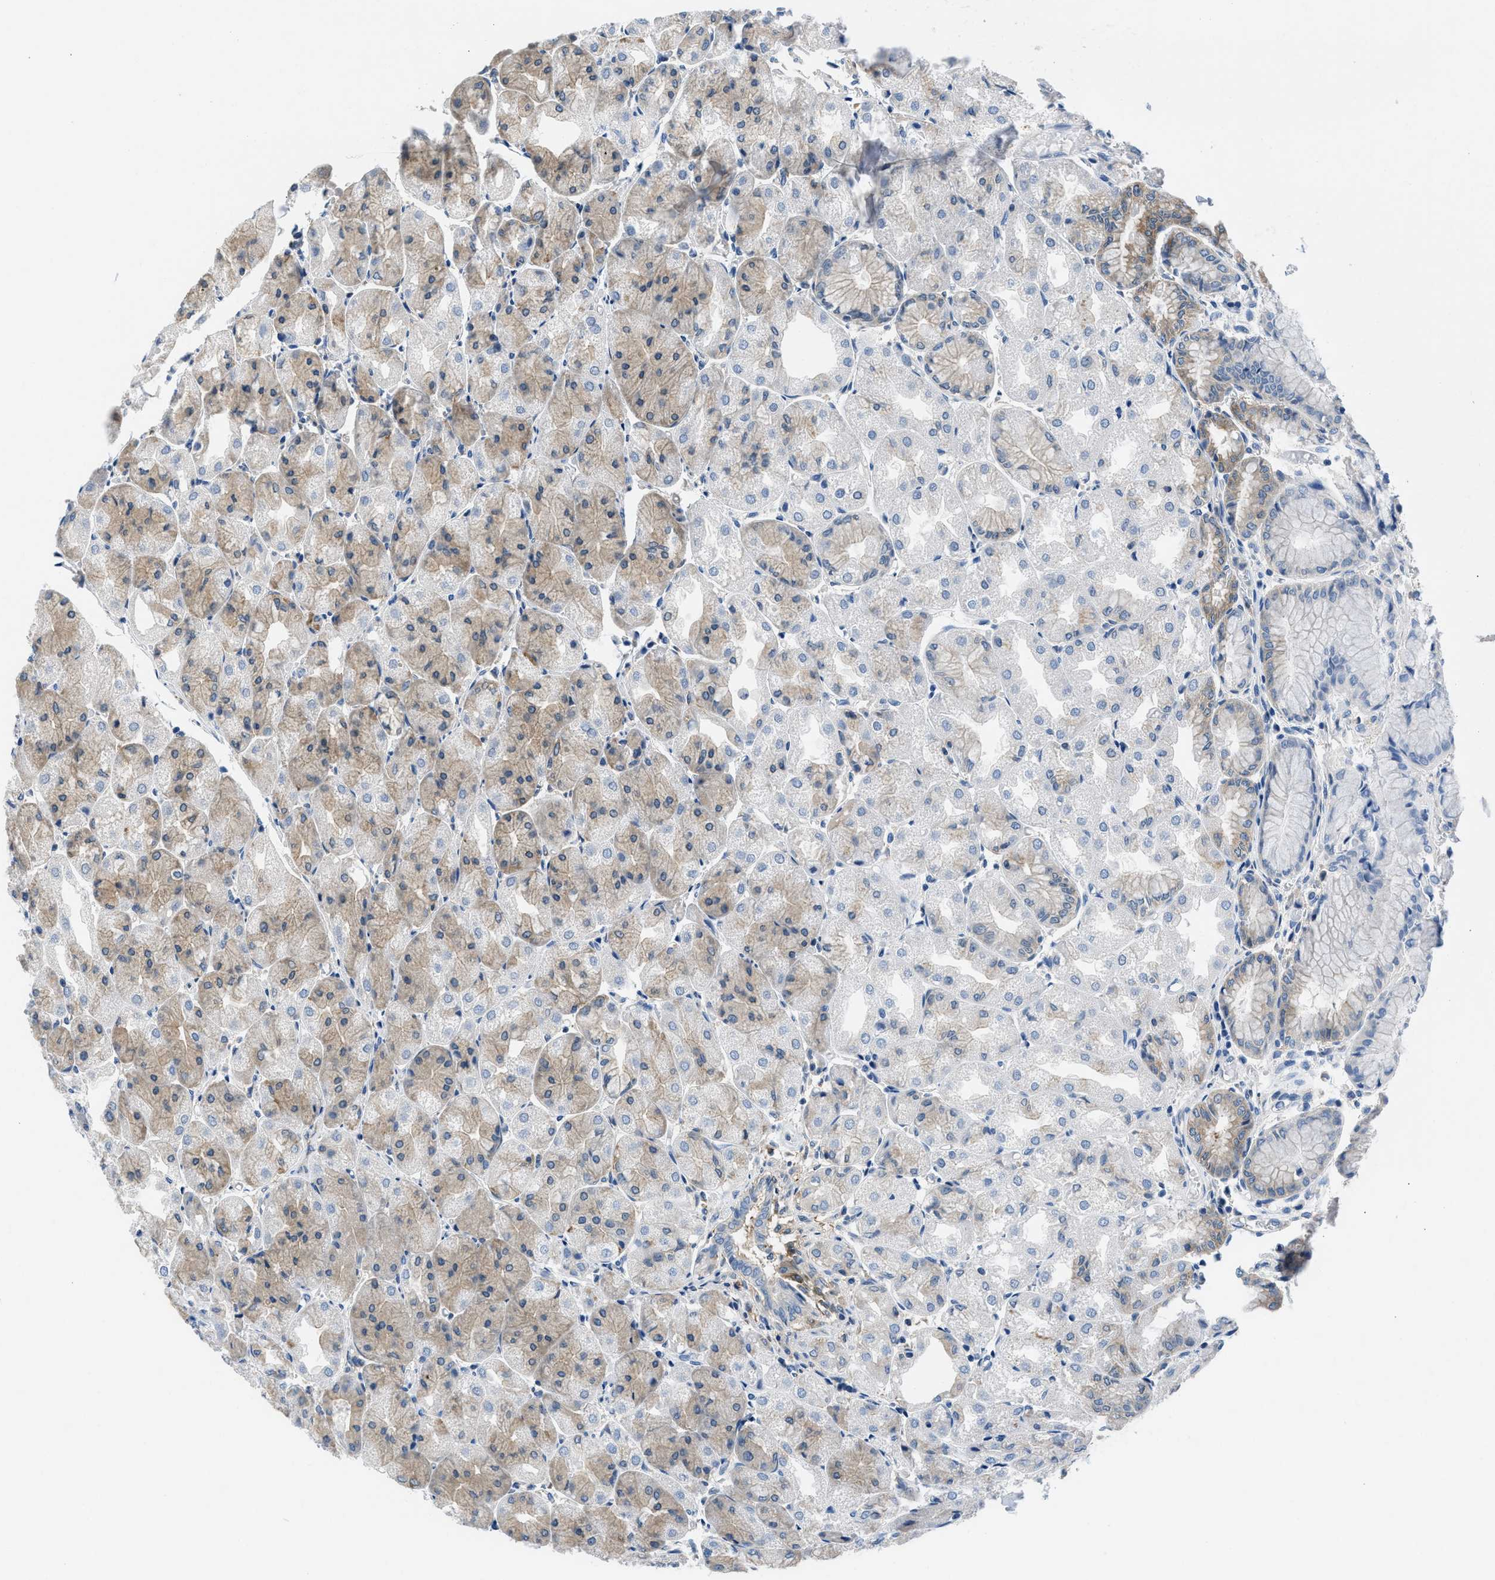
{"staining": {"intensity": "moderate", "quantity": "<25%", "location": "cytoplasmic/membranous"}, "tissue": "stomach", "cell_type": "Glandular cells", "image_type": "normal", "snomed": [{"axis": "morphology", "description": "Normal tissue, NOS"}, {"axis": "topography", "description": "Stomach, upper"}], "caption": "Immunohistochemistry histopathology image of normal stomach: human stomach stained using immunohistochemistry exhibits low levels of moderate protein expression localized specifically in the cytoplasmic/membranous of glandular cells, appearing as a cytoplasmic/membranous brown color.", "gene": "BNC2", "patient": {"sex": "male", "age": 72}}